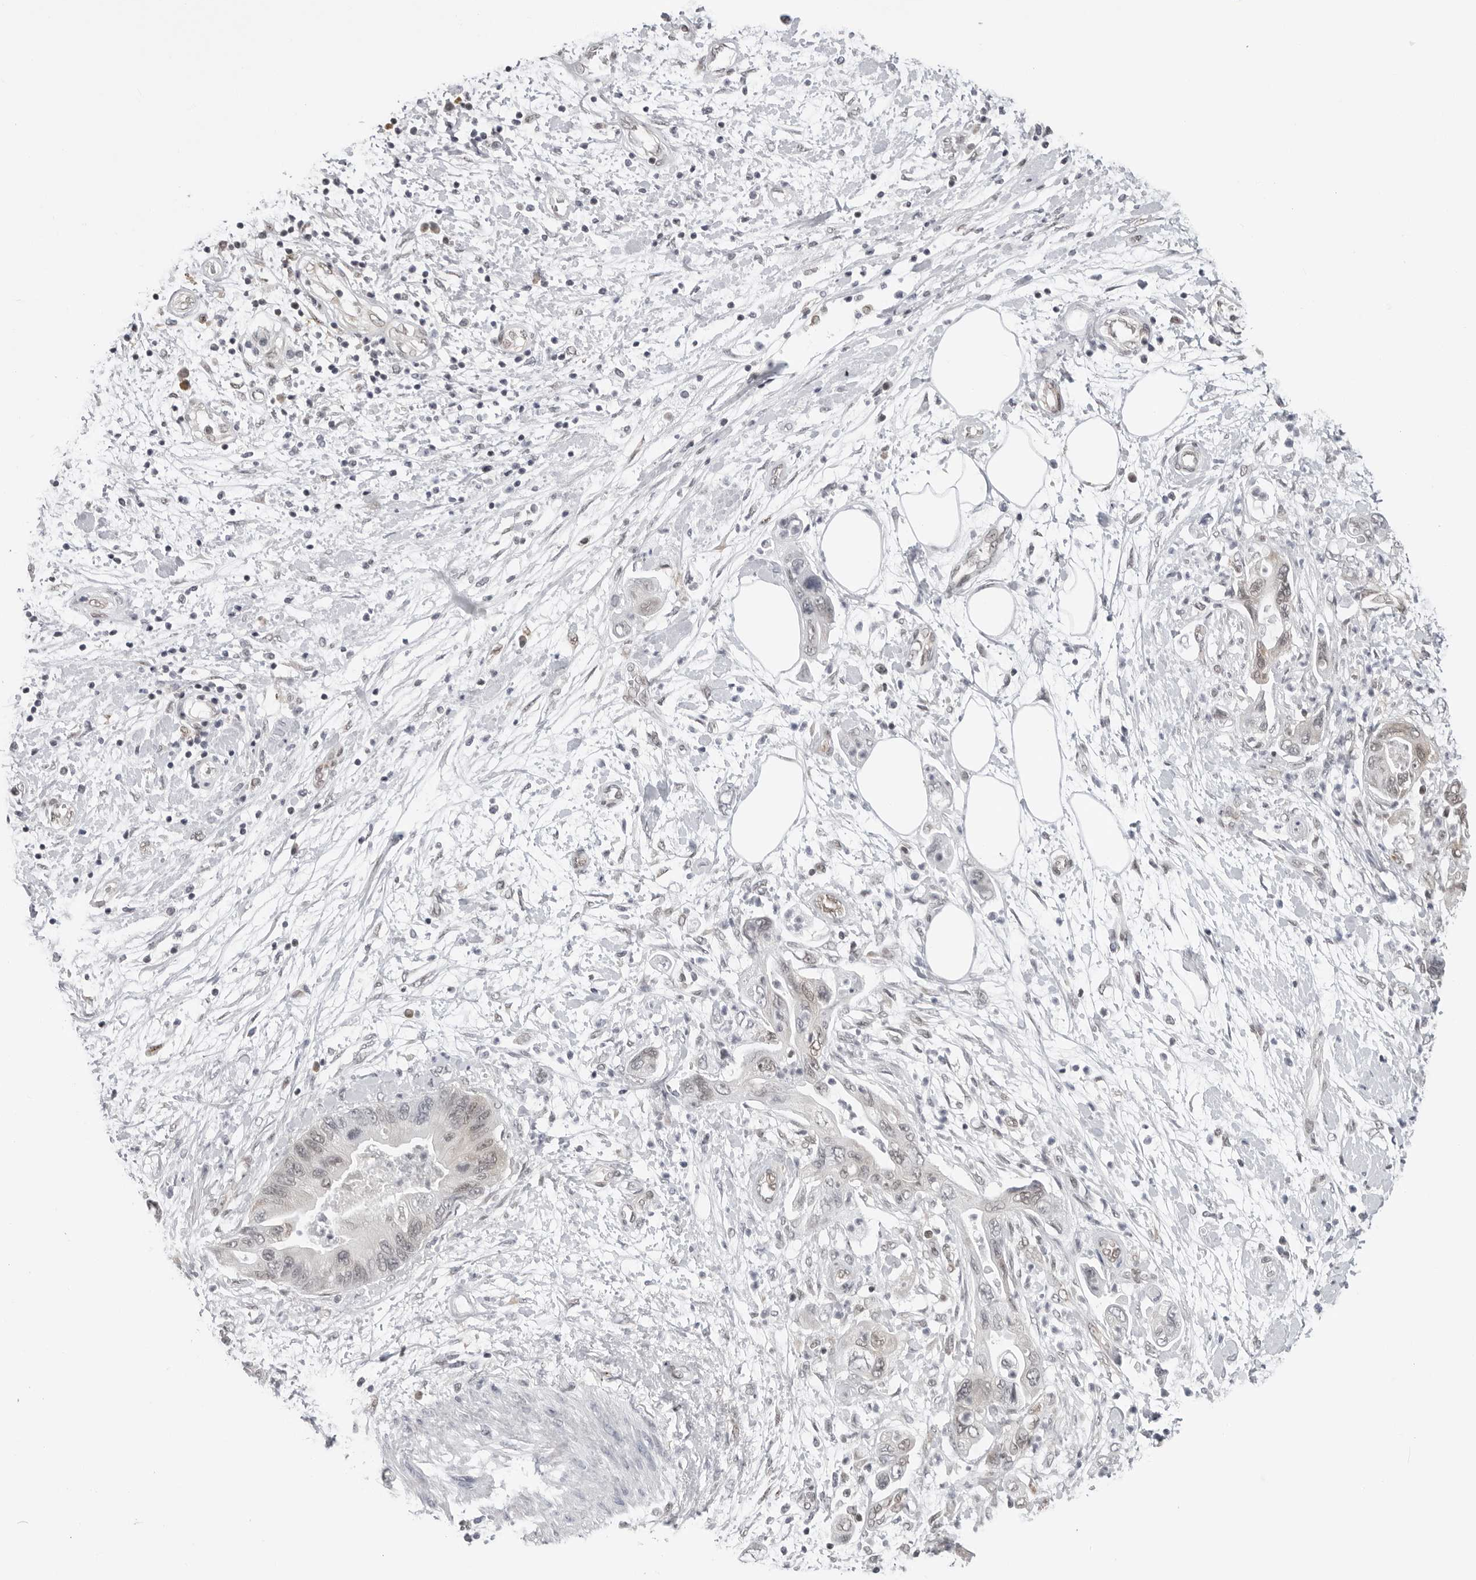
{"staining": {"intensity": "negative", "quantity": "none", "location": "none"}, "tissue": "pancreatic cancer", "cell_type": "Tumor cells", "image_type": "cancer", "snomed": [{"axis": "morphology", "description": "Adenocarcinoma, NOS"}, {"axis": "topography", "description": "Pancreas"}], "caption": "This is a micrograph of immunohistochemistry (IHC) staining of adenocarcinoma (pancreatic), which shows no expression in tumor cells. (DAB immunohistochemistry visualized using brightfield microscopy, high magnification).", "gene": "CASP7", "patient": {"sex": "female", "age": 73}}